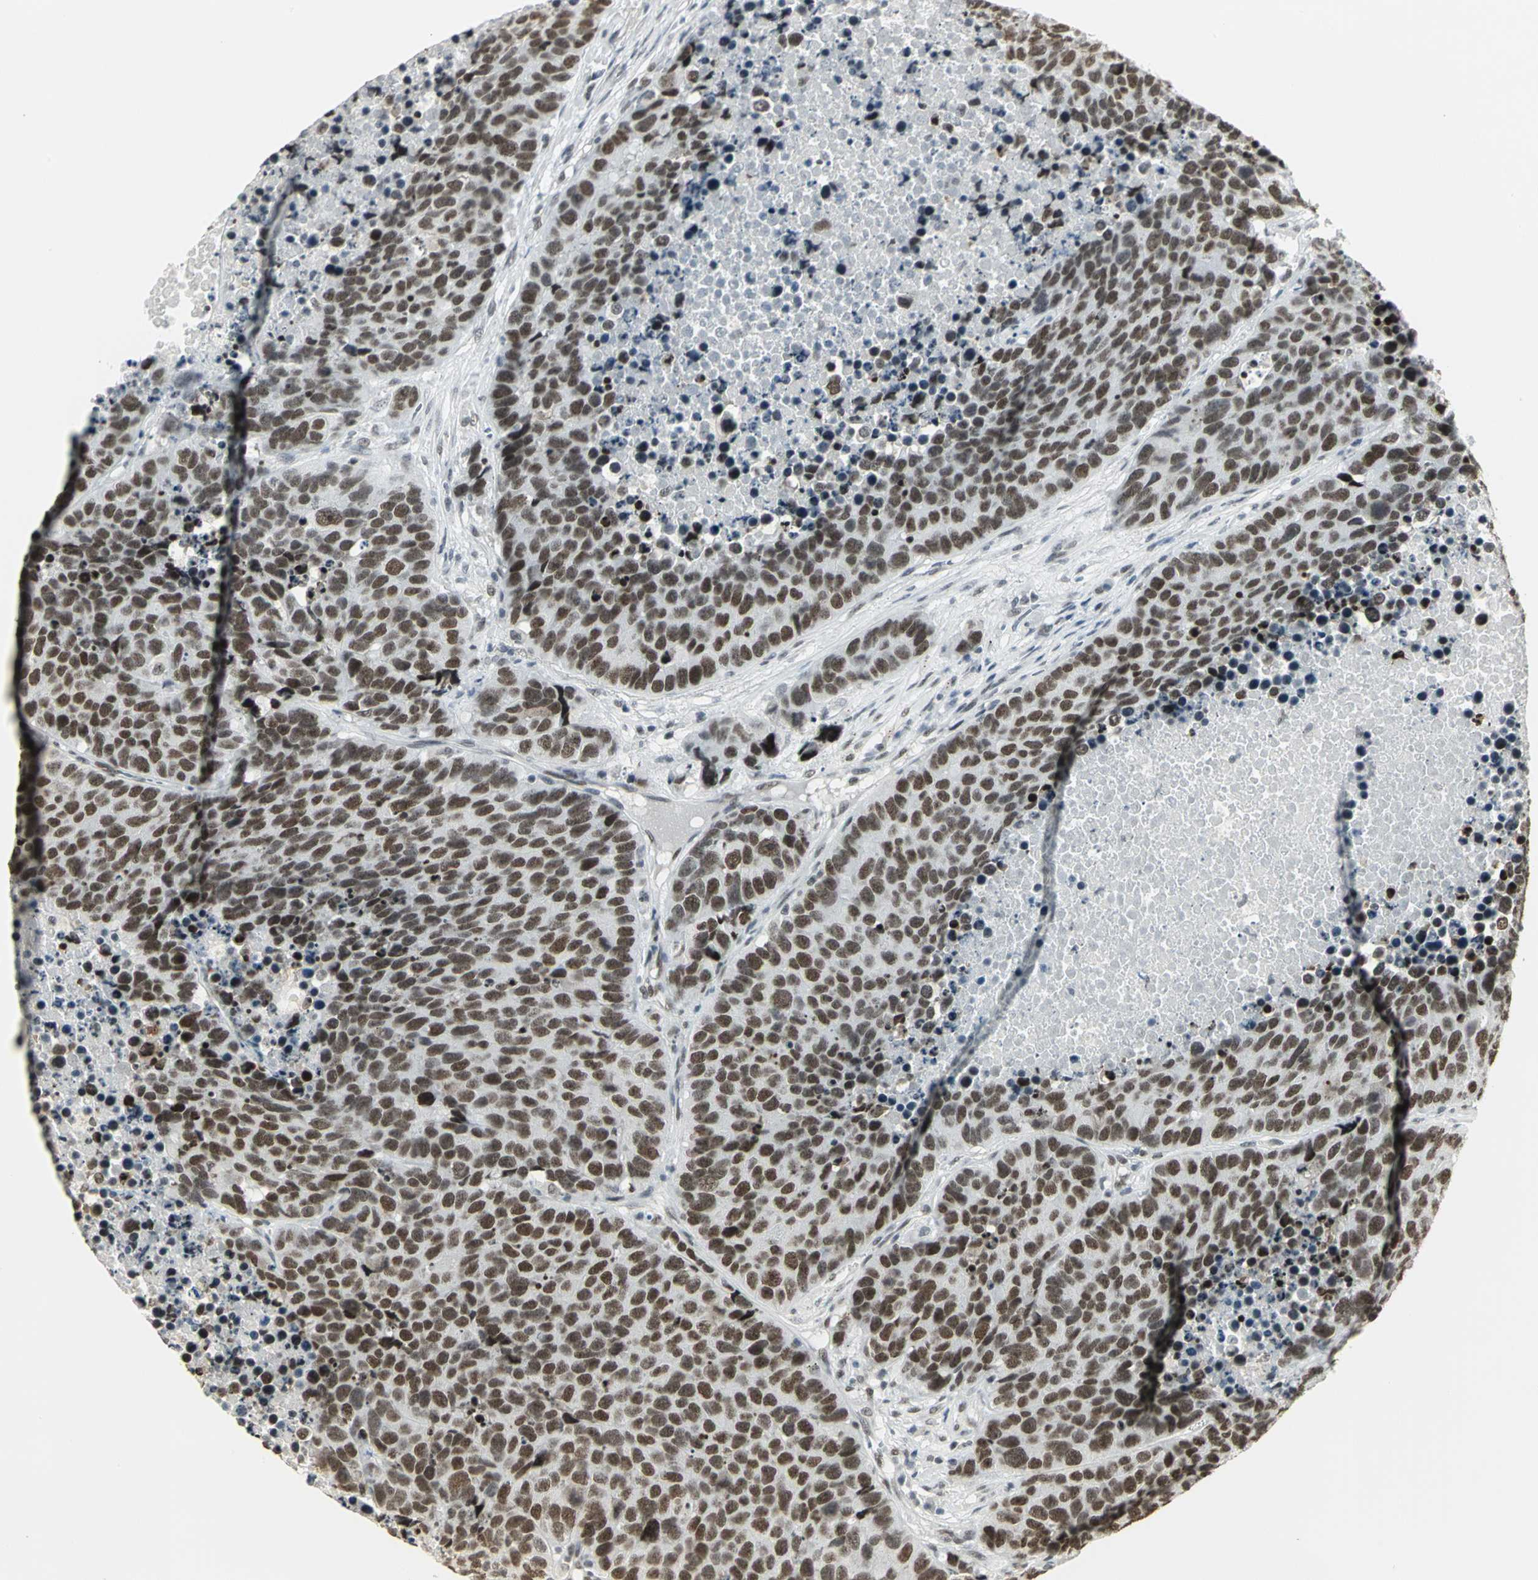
{"staining": {"intensity": "strong", "quantity": ">75%", "location": "nuclear"}, "tissue": "carcinoid", "cell_type": "Tumor cells", "image_type": "cancer", "snomed": [{"axis": "morphology", "description": "Carcinoid, malignant, NOS"}, {"axis": "topography", "description": "Lung"}], "caption": "Immunohistochemical staining of carcinoid shows high levels of strong nuclear protein positivity in approximately >75% of tumor cells.", "gene": "CBX3", "patient": {"sex": "male", "age": 60}}